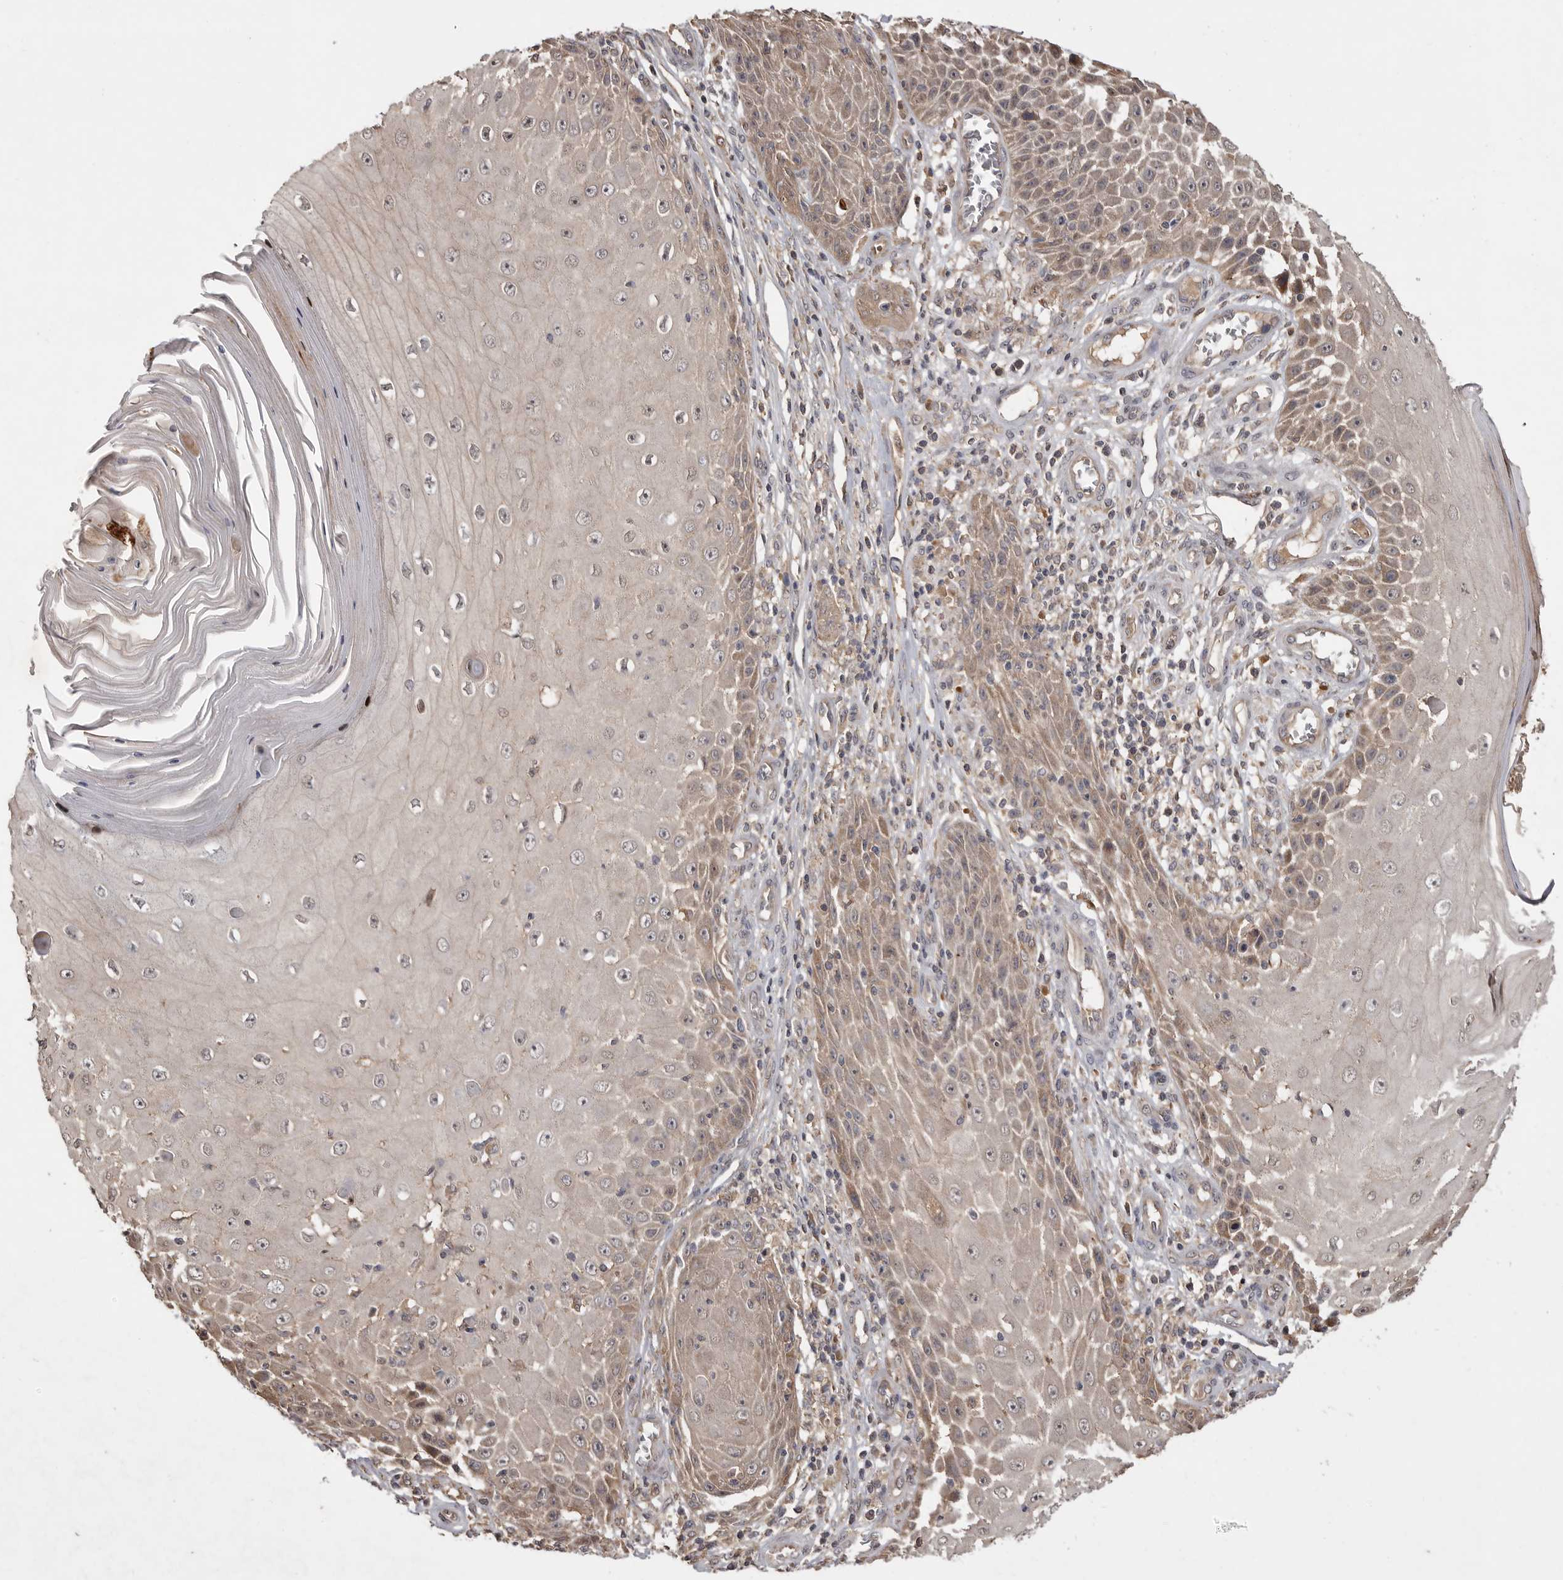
{"staining": {"intensity": "negative", "quantity": "none", "location": "none"}, "tissue": "skin cancer", "cell_type": "Tumor cells", "image_type": "cancer", "snomed": [{"axis": "morphology", "description": "Squamous cell carcinoma, NOS"}, {"axis": "topography", "description": "Skin"}], "caption": "A high-resolution histopathology image shows immunohistochemistry (IHC) staining of skin cancer, which reveals no significant positivity in tumor cells.", "gene": "VN1R4", "patient": {"sex": "female", "age": 73}}